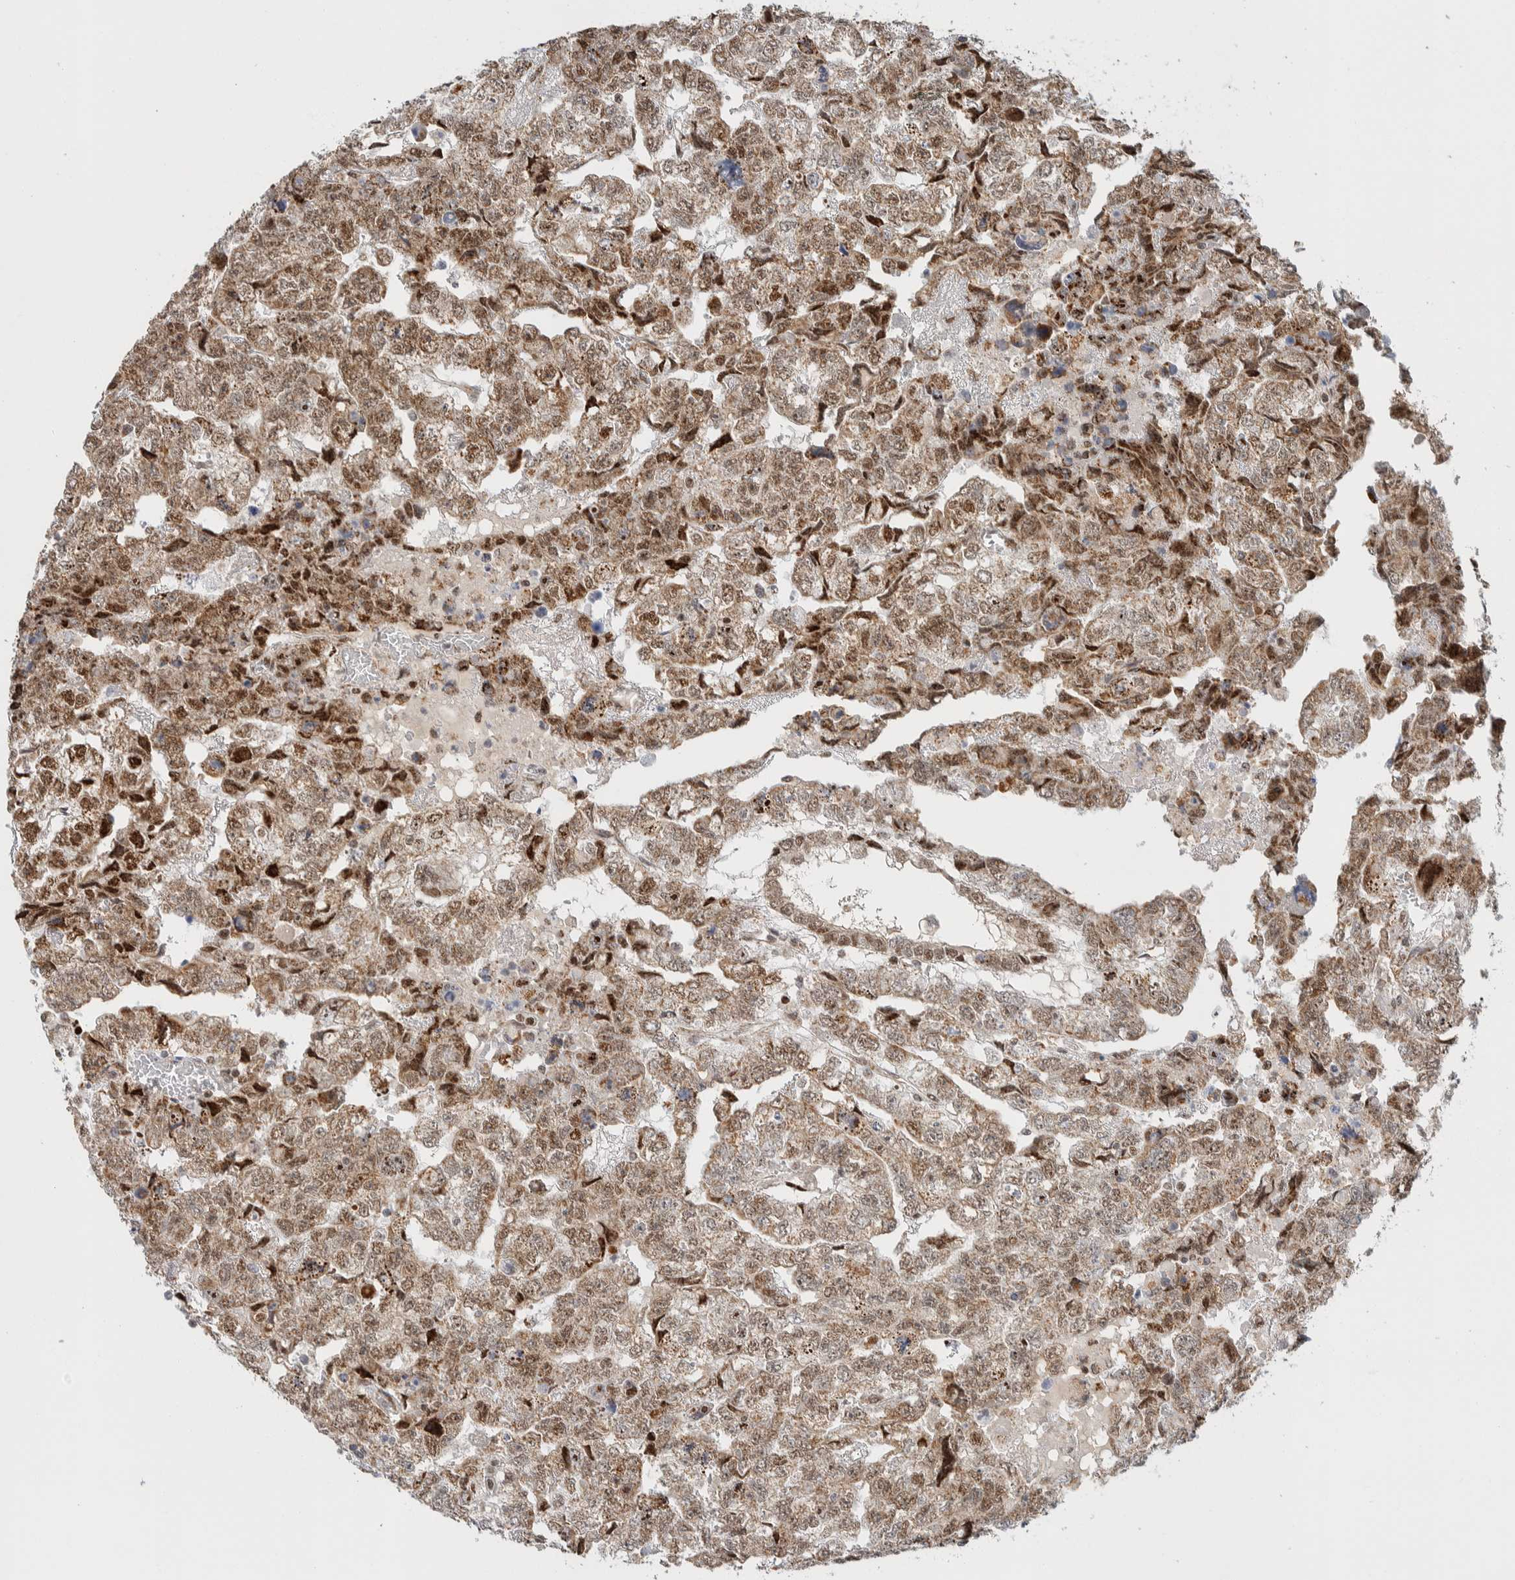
{"staining": {"intensity": "moderate", "quantity": ">75%", "location": "cytoplasmic/membranous,nuclear"}, "tissue": "testis cancer", "cell_type": "Tumor cells", "image_type": "cancer", "snomed": [{"axis": "morphology", "description": "Carcinoma, Embryonal, NOS"}, {"axis": "topography", "description": "Testis"}], "caption": "High-magnification brightfield microscopy of embryonal carcinoma (testis) stained with DAB (3,3'-diaminobenzidine) (brown) and counterstained with hematoxylin (blue). tumor cells exhibit moderate cytoplasmic/membranous and nuclear positivity is appreciated in about>75% of cells.", "gene": "TSPAN32", "patient": {"sex": "male", "age": 36}}